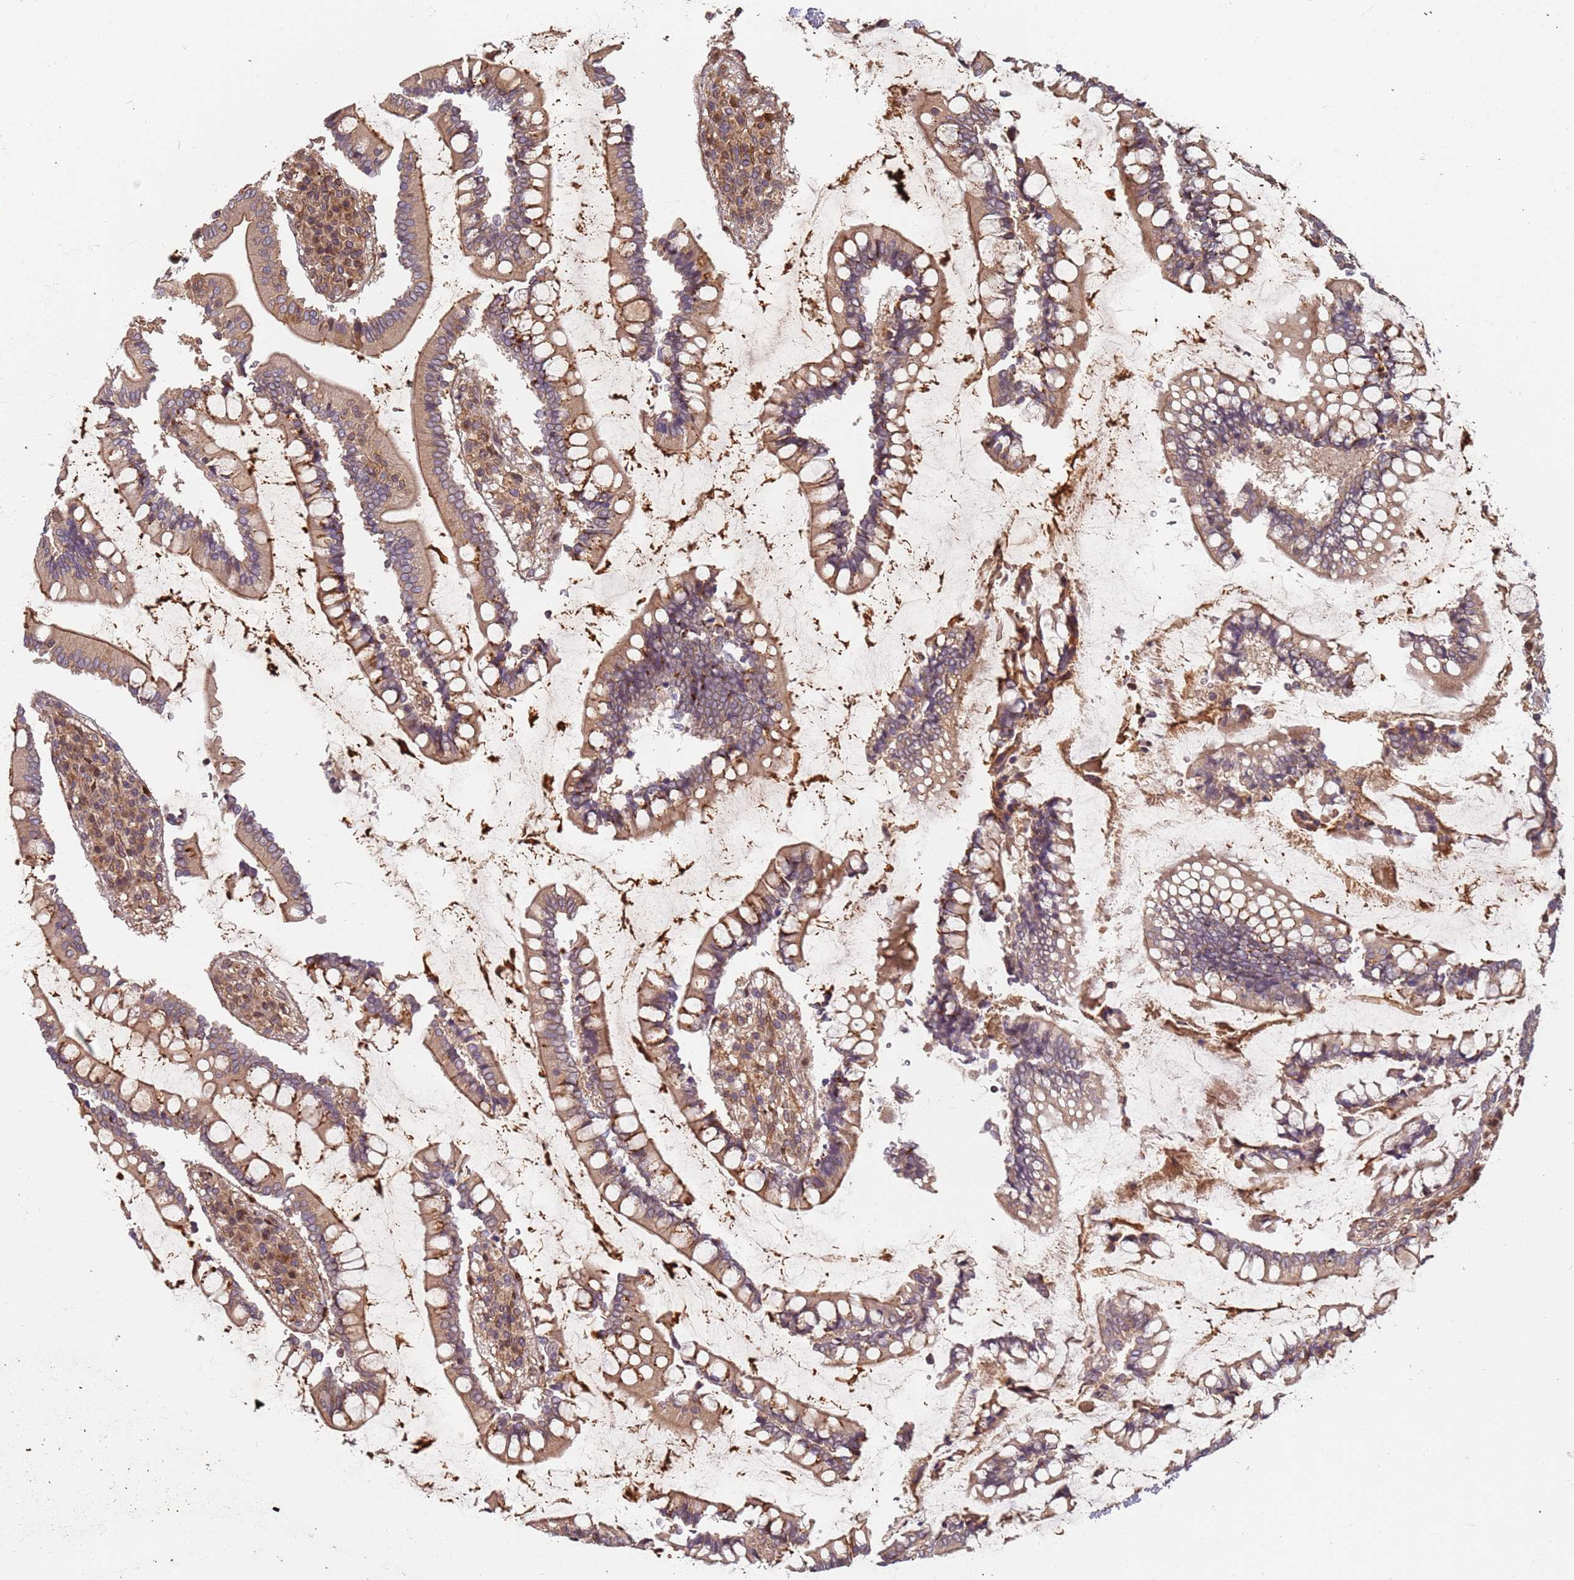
{"staining": {"intensity": "moderate", "quantity": ">75%", "location": "cytoplasmic/membranous"}, "tissue": "colon", "cell_type": "Endothelial cells", "image_type": "normal", "snomed": [{"axis": "morphology", "description": "Normal tissue, NOS"}, {"axis": "topography", "description": "Colon"}], "caption": "Immunohistochemistry micrograph of unremarkable human colon stained for a protein (brown), which displays medium levels of moderate cytoplasmic/membranous staining in approximately >75% of endothelial cells.", "gene": "SDCCAG8", "patient": {"sex": "female", "age": 79}}